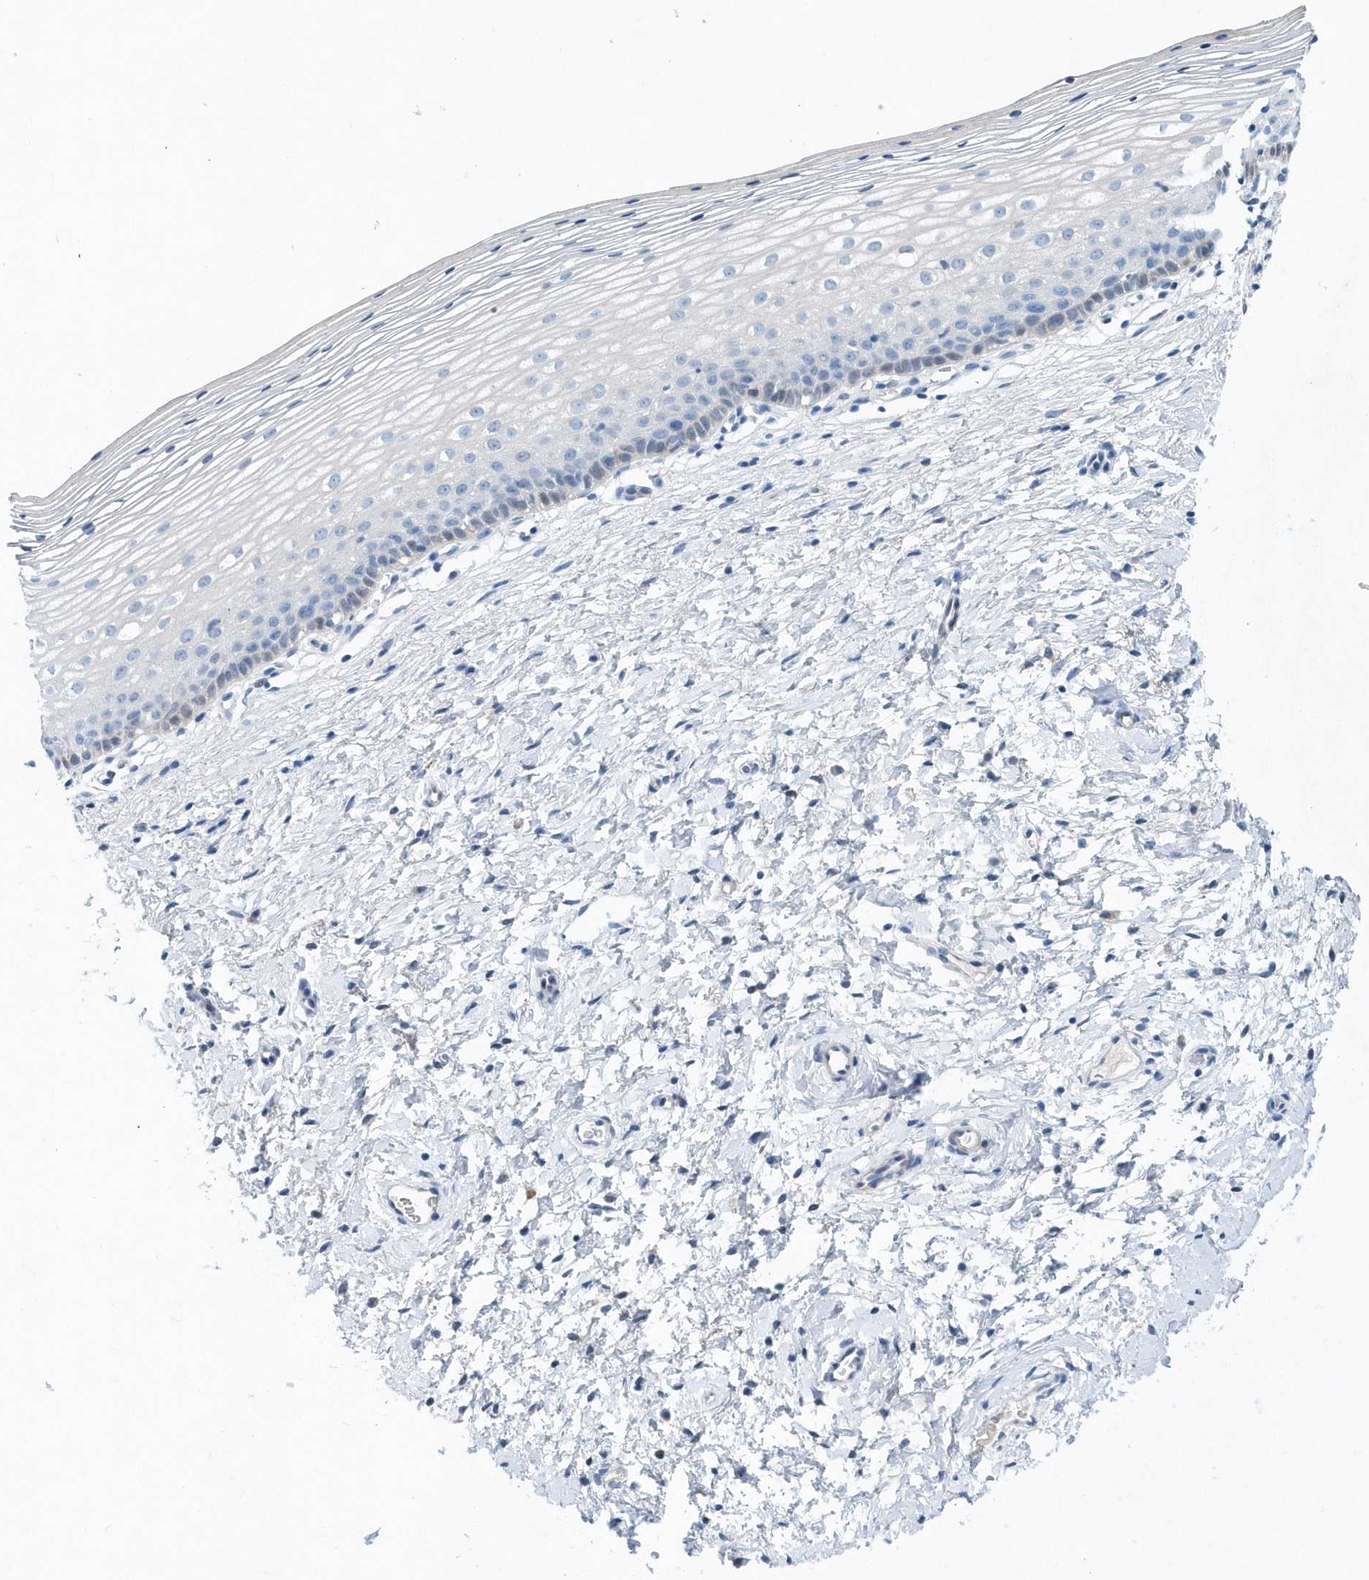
{"staining": {"intensity": "moderate", "quantity": "<25%", "location": "cytoplasmic/membranous"}, "tissue": "cervix", "cell_type": "Glandular cells", "image_type": "normal", "snomed": [{"axis": "morphology", "description": "Normal tissue, NOS"}, {"axis": "topography", "description": "Cervix"}], "caption": "Immunohistochemistry (IHC) photomicrograph of benign cervix: cervix stained using IHC exhibits low levels of moderate protein expression localized specifically in the cytoplasmic/membranous of glandular cells, appearing as a cytoplasmic/membranous brown color.", "gene": "PFN2", "patient": {"sex": "female", "age": 72}}